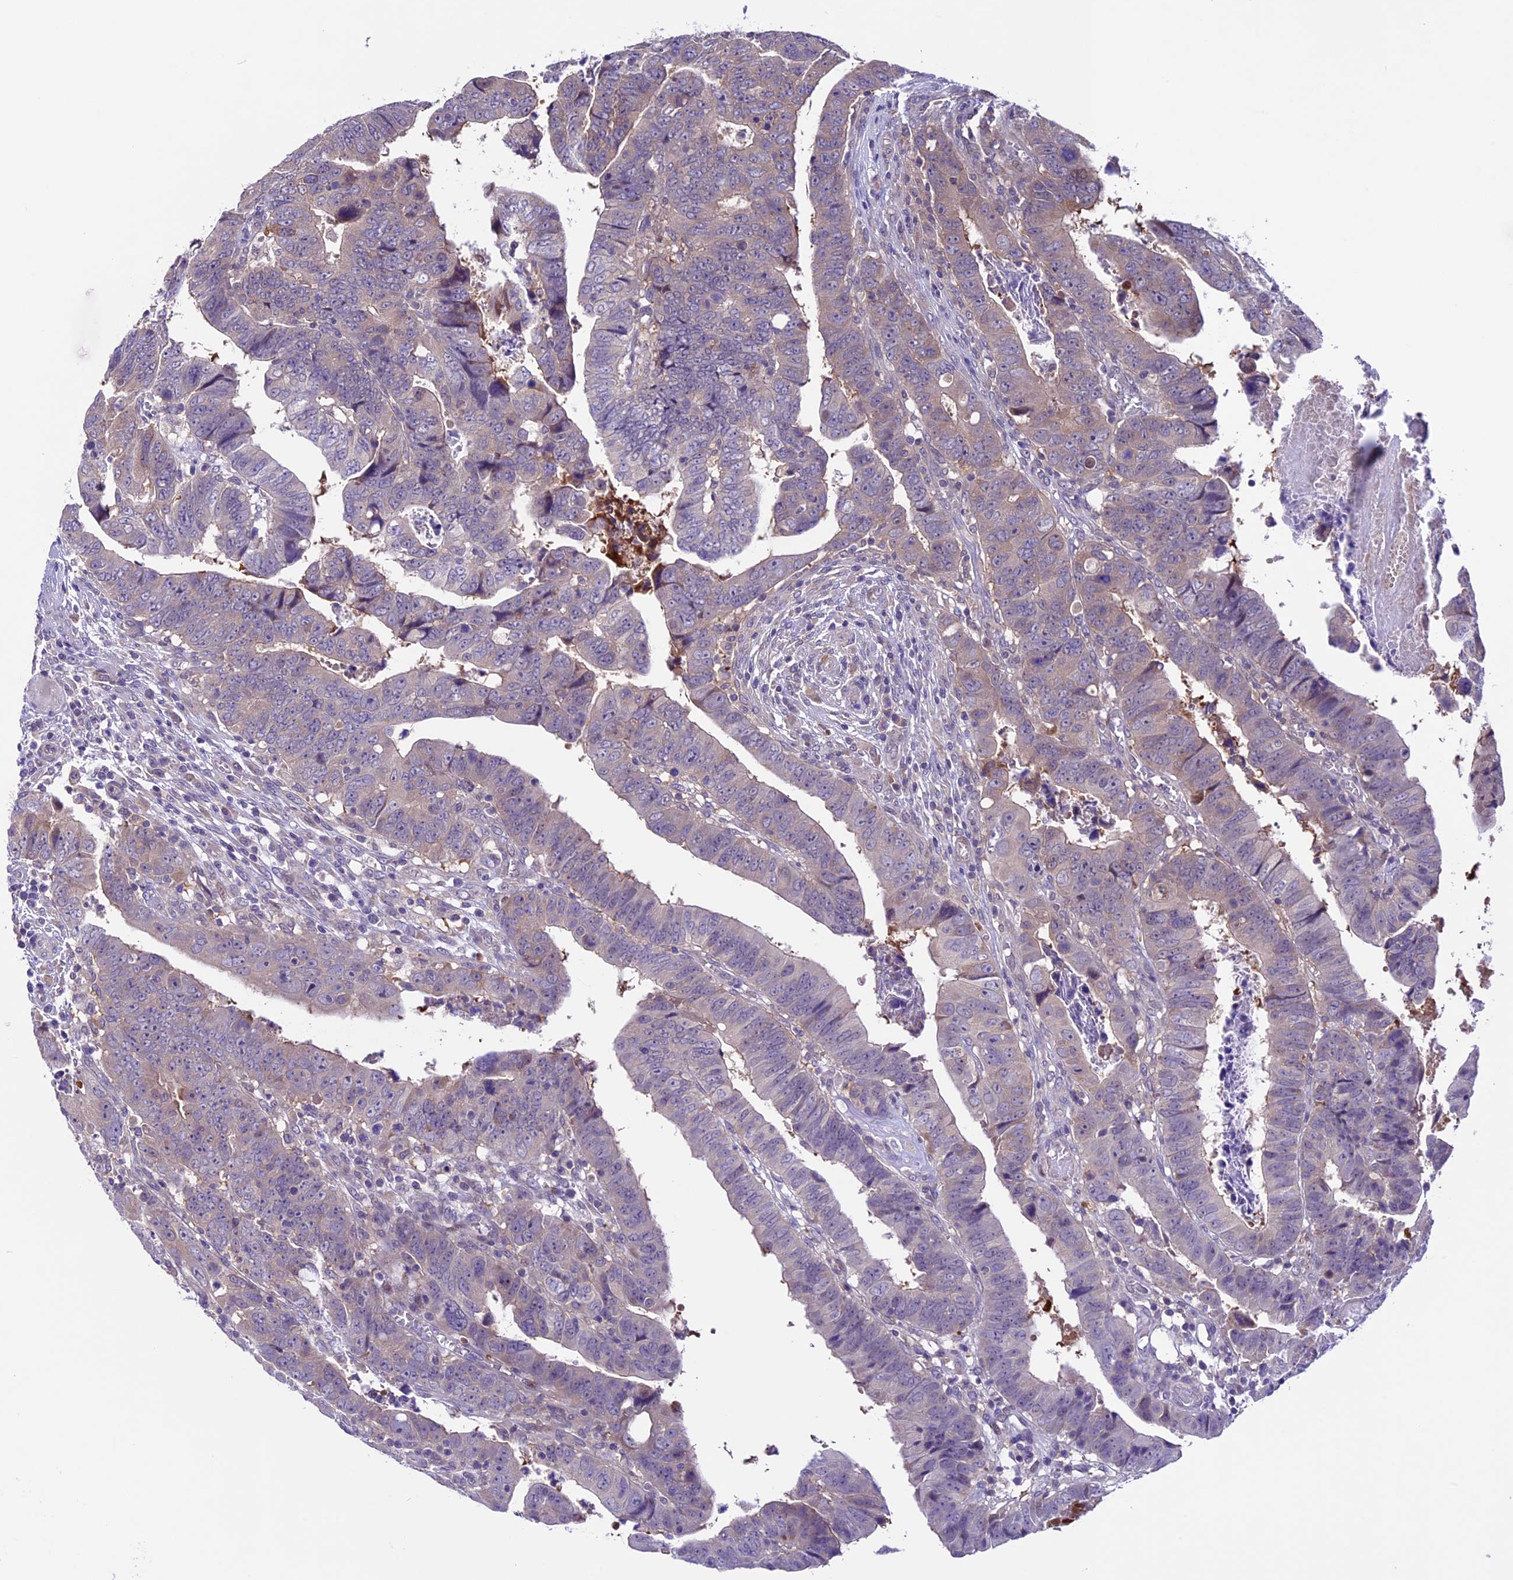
{"staining": {"intensity": "weak", "quantity": "<25%", "location": "cytoplasmic/membranous"}, "tissue": "colorectal cancer", "cell_type": "Tumor cells", "image_type": "cancer", "snomed": [{"axis": "morphology", "description": "Normal tissue, NOS"}, {"axis": "morphology", "description": "Adenocarcinoma, NOS"}, {"axis": "topography", "description": "Rectum"}], "caption": "Tumor cells show no significant positivity in colorectal cancer.", "gene": "XKR7", "patient": {"sex": "female", "age": 65}}